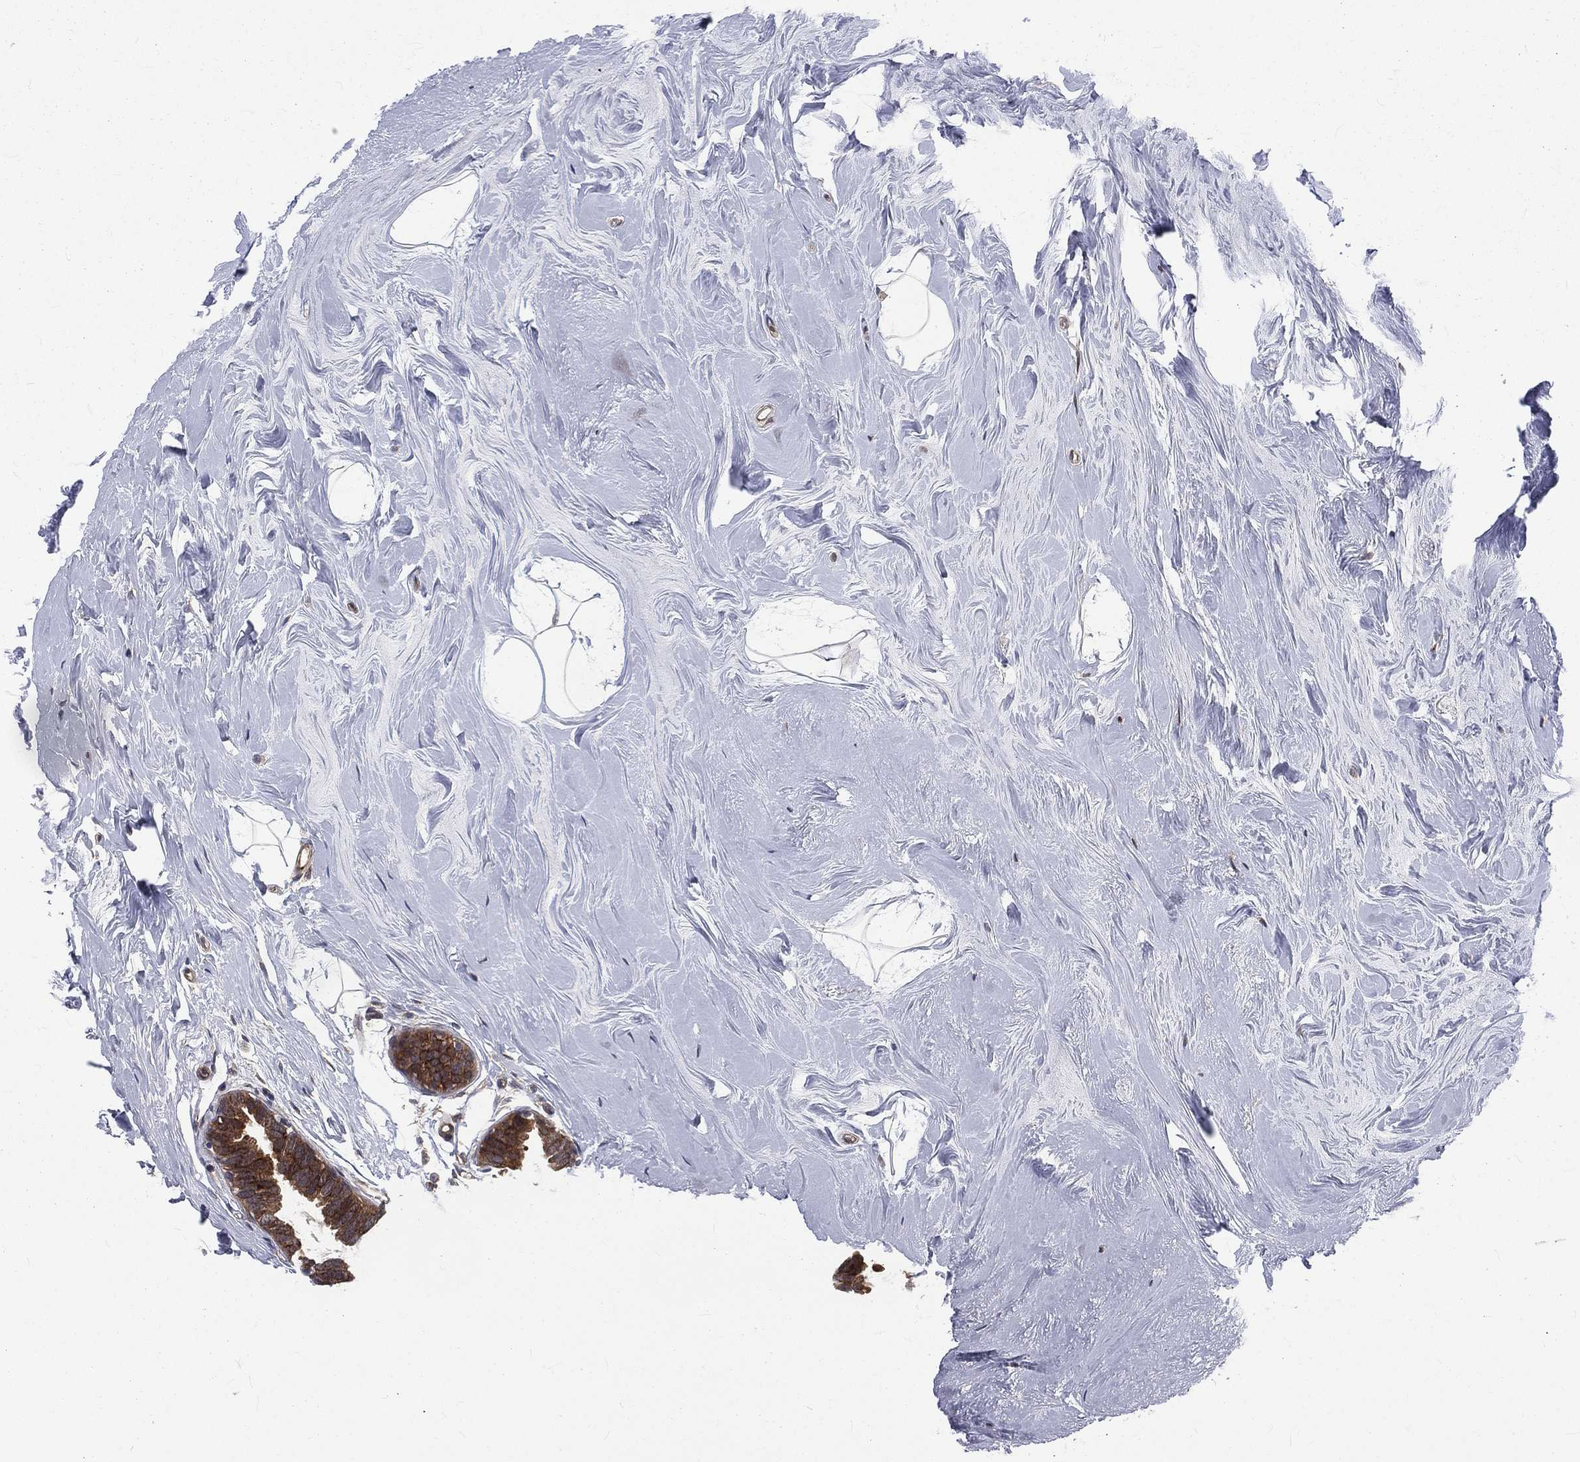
{"staining": {"intensity": "moderate", "quantity": ">75%", "location": "cytoplasmic/membranous"}, "tissue": "breast cancer", "cell_type": "Tumor cells", "image_type": "cancer", "snomed": [{"axis": "morphology", "description": "Duct carcinoma"}, {"axis": "topography", "description": "Breast"}], "caption": "Immunohistochemistry (IHC) (DAB (3,3'-diaminobenzidine)) staining of human breast cancer reveals moderate cytoplasmic/membranous protein staining in approximately >75% of tumor cells.", "gene": "ARL3", "patient": {"sex": "female", "age": 55}}